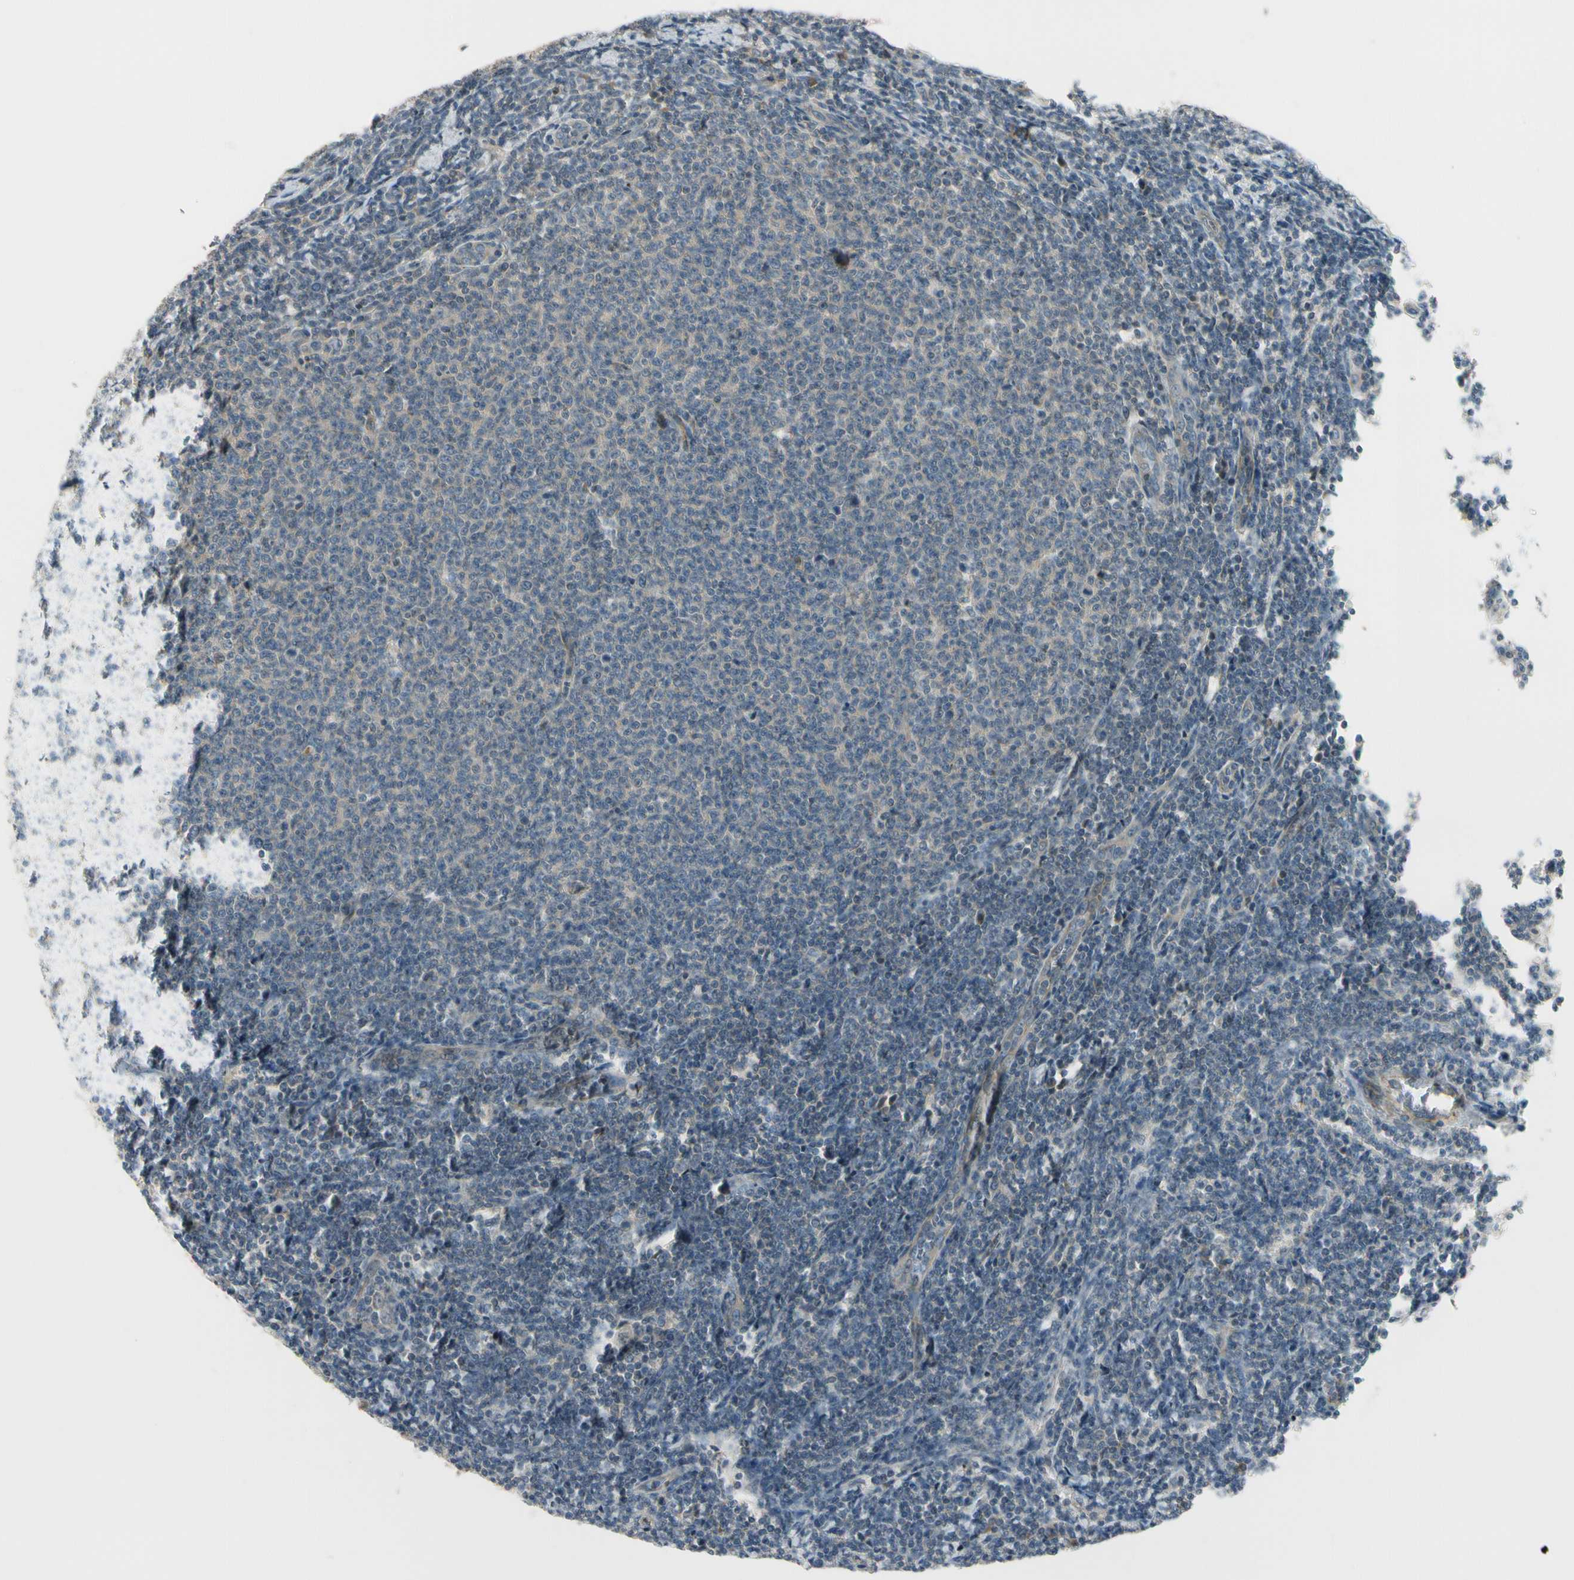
{"staining": {"intensity": "negative", "quantity": "none", "location": "none"}, "tissue": "lymphoma", "cell_type": "Tumor cells", "image_type": "cancer", "snomed": [{"axis": "morphology", "description": "Malignant lymphoma, non-Hodgkin's type, Low grade"}, {"axis": "topography", "description": "Lymph node"}], "caption": "A photomicrograph of human malignant lymphoma, non-Hodgkin's type (low-grade) is negative for staining in tumor cells. Nuclei are stained in blue.", "gene": "PPP3CB", "patient": {"sex": "male", "age": 66}}